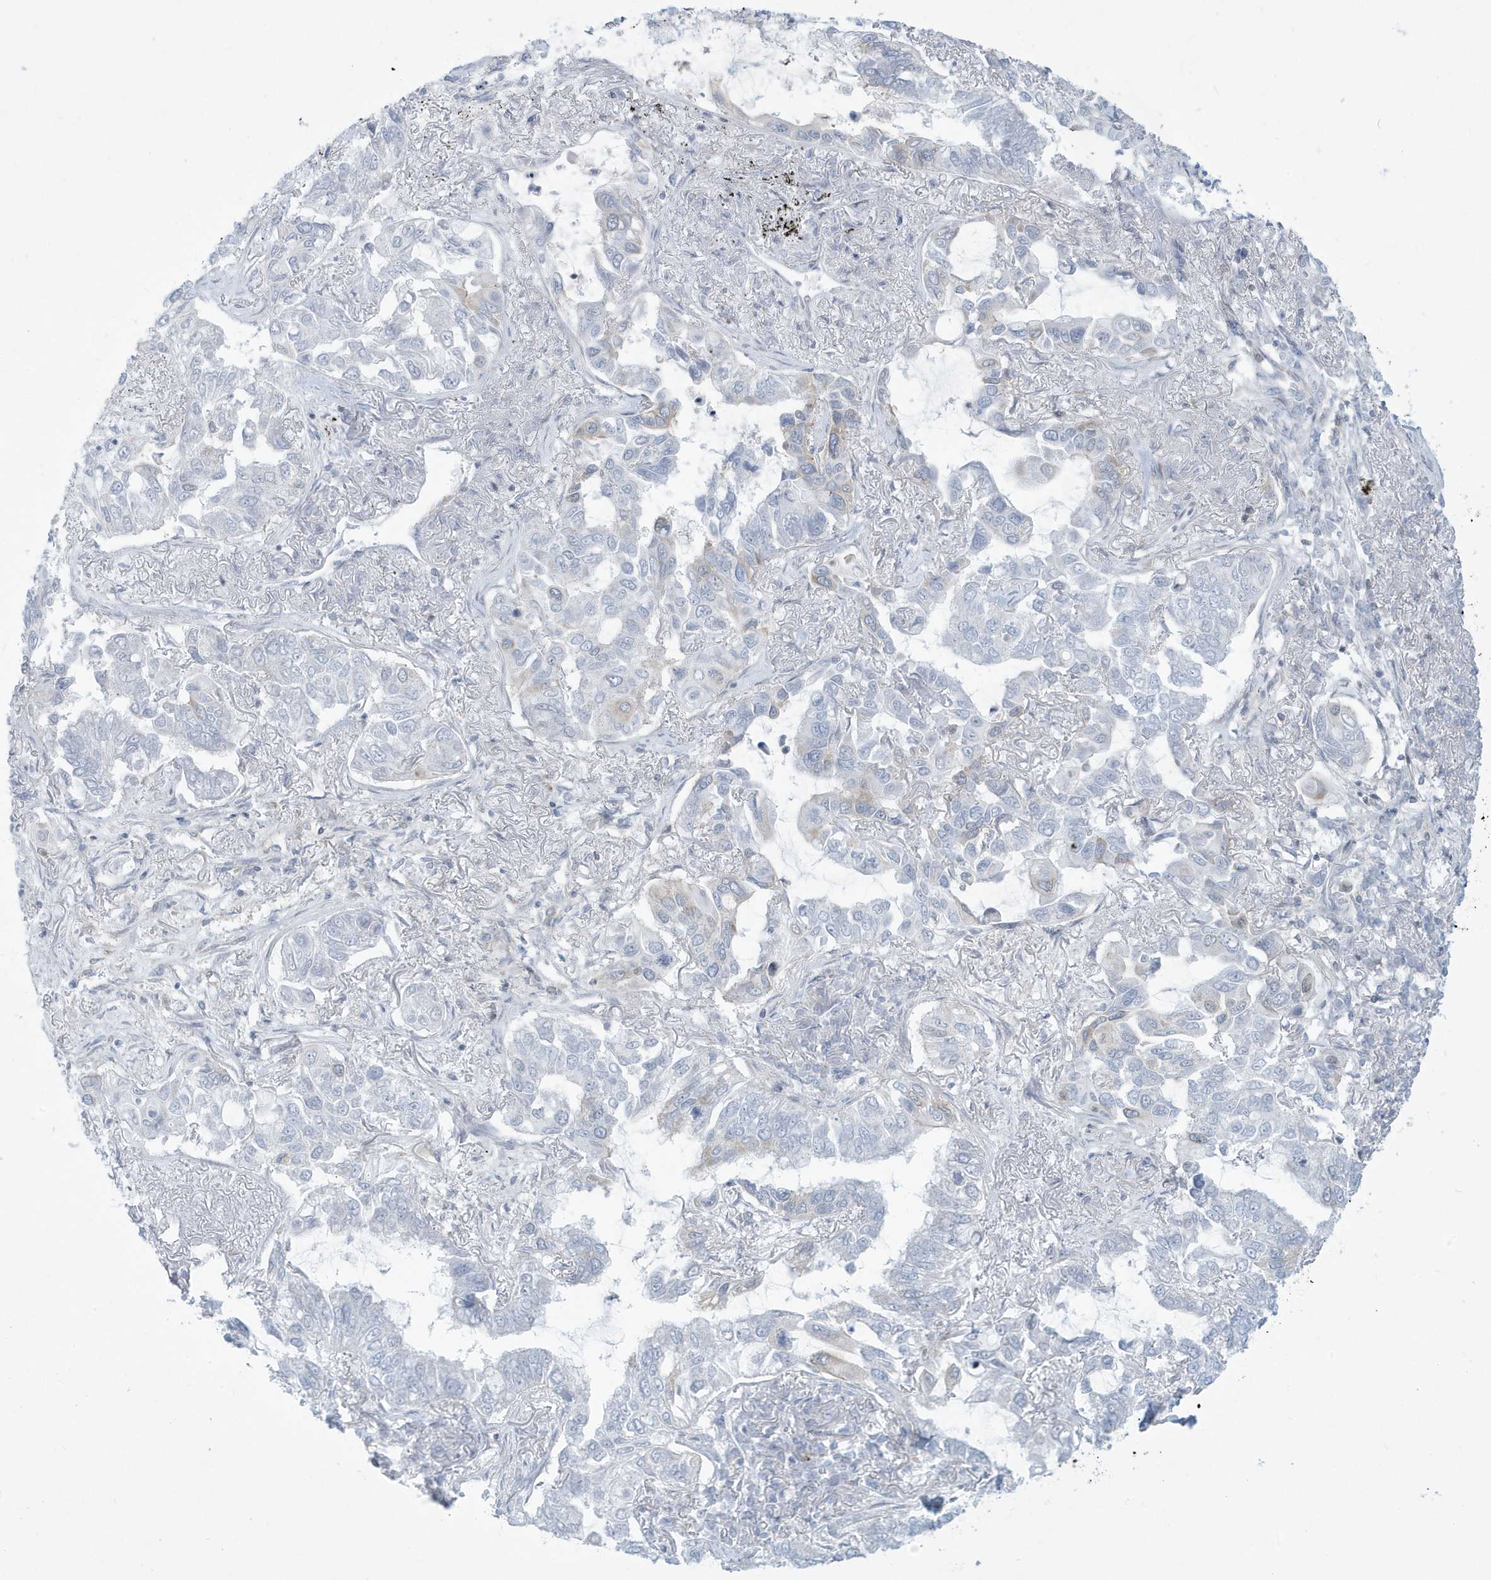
{"staining": {"intensity": "weak", "quantity": "<25%", "location": "cytoplasmic/membranous"}, "tissue": "lung cancer", "cell_type": "Tumor cells", "image_type": "cancer", "snomed": [{"axis": "morphology", "description": "Adenocarcinoma, NOS"}, {"axis": "topography", "description": "Lung"}], "caption": "This is a image of immunohistochemistry (IHC) staining of lung cancer, which shows no expression in tumor cells.", "gene": "SLAMF9", "patient": {"sex": "male", "age": 64}}